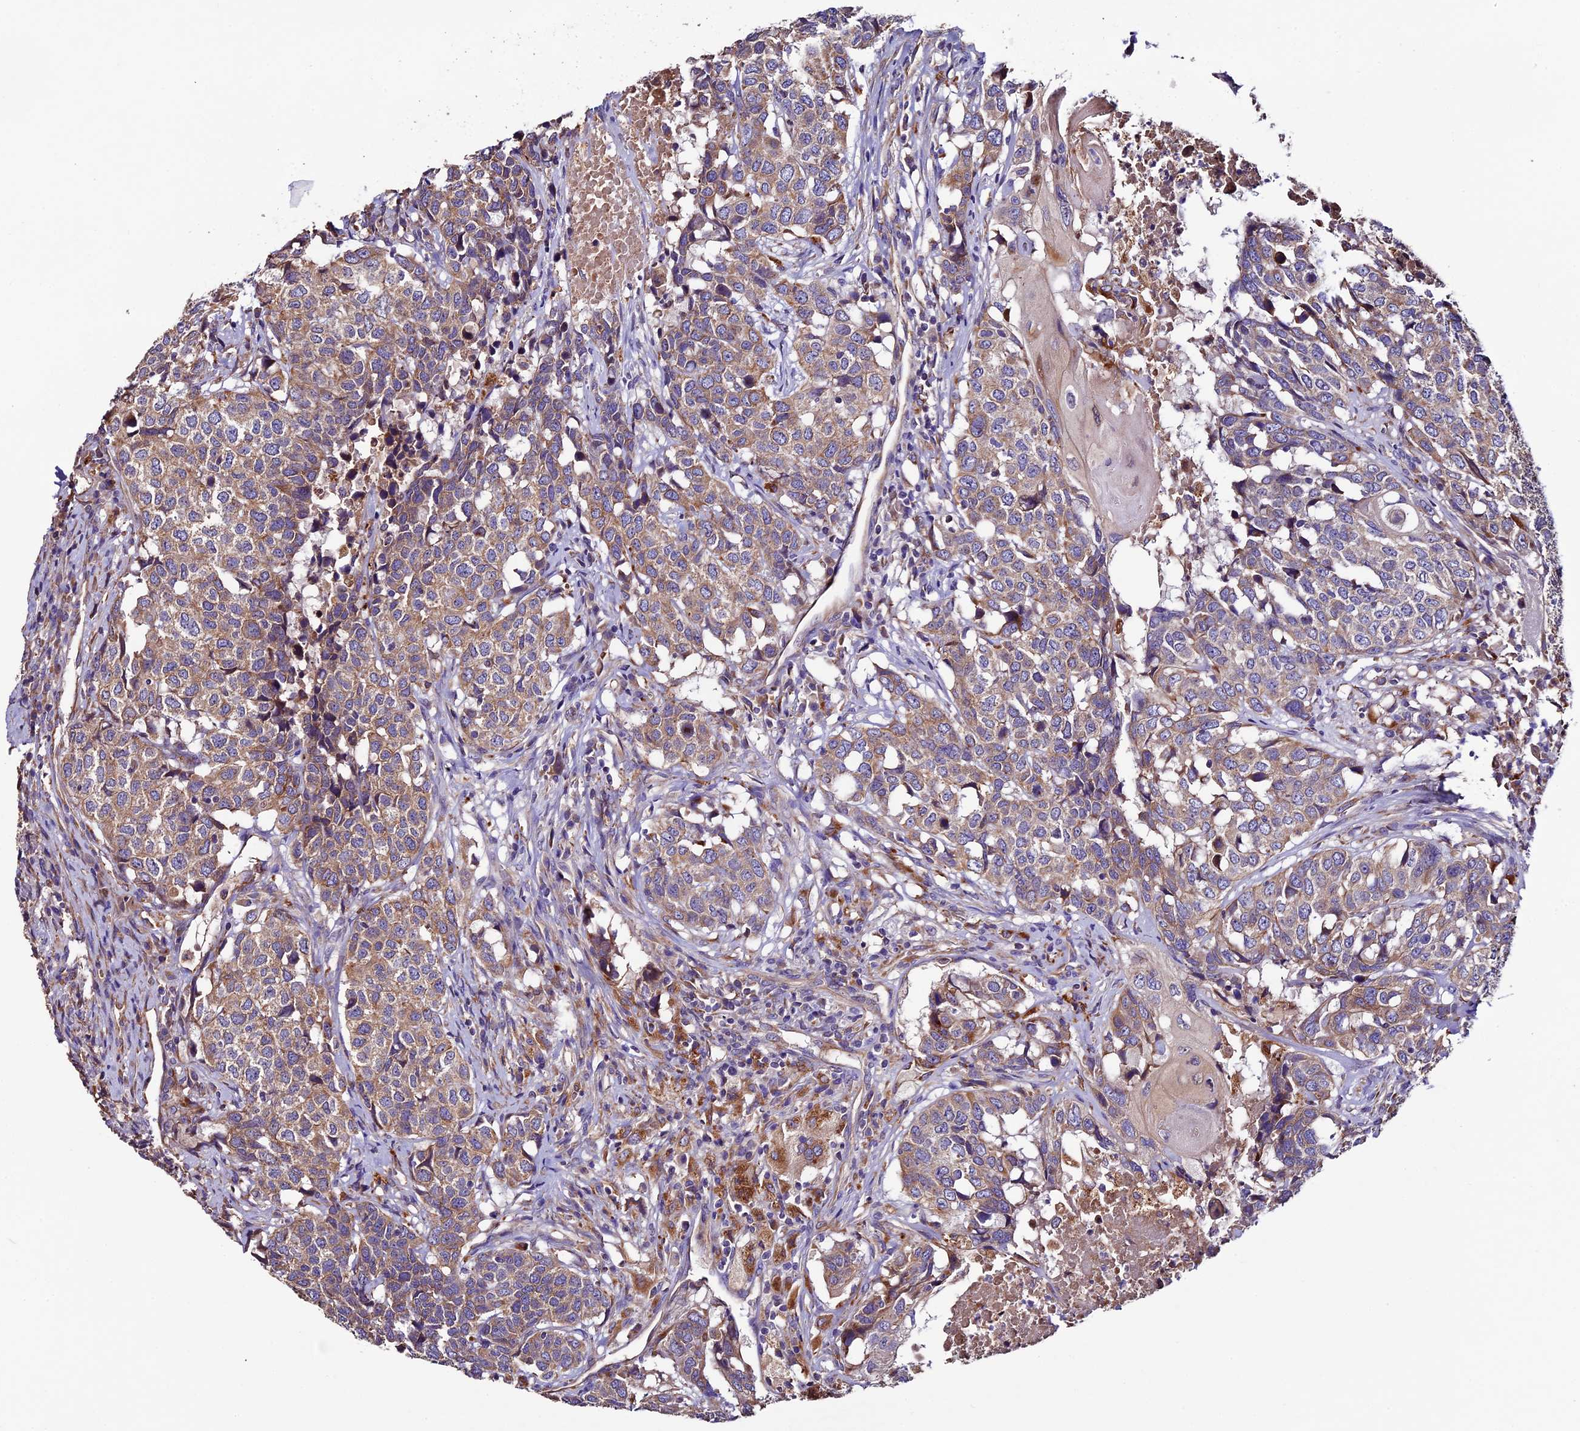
{"staining": {"intensity": "moderate", "quantity": "25%-75%", "location": "cytoplasmic/membranous"}, "tissue": "head and neck cancer", "cell_type": "Tumor cells", "image_type": "cancer", "snomed": [{"axis": "morphology", "description": "Squamous cell carcinoma, NOS"}, {"axis": "topography", "description": "Head-Neck"}], "caption": "Moderate cytoplasmic/membranous staining is present in approximately 25%-75% of tumor cells in squamous cell carcinoma (head and neck).", "gene": "CLN5", "patient": {"sex": "male", "age": 66}}